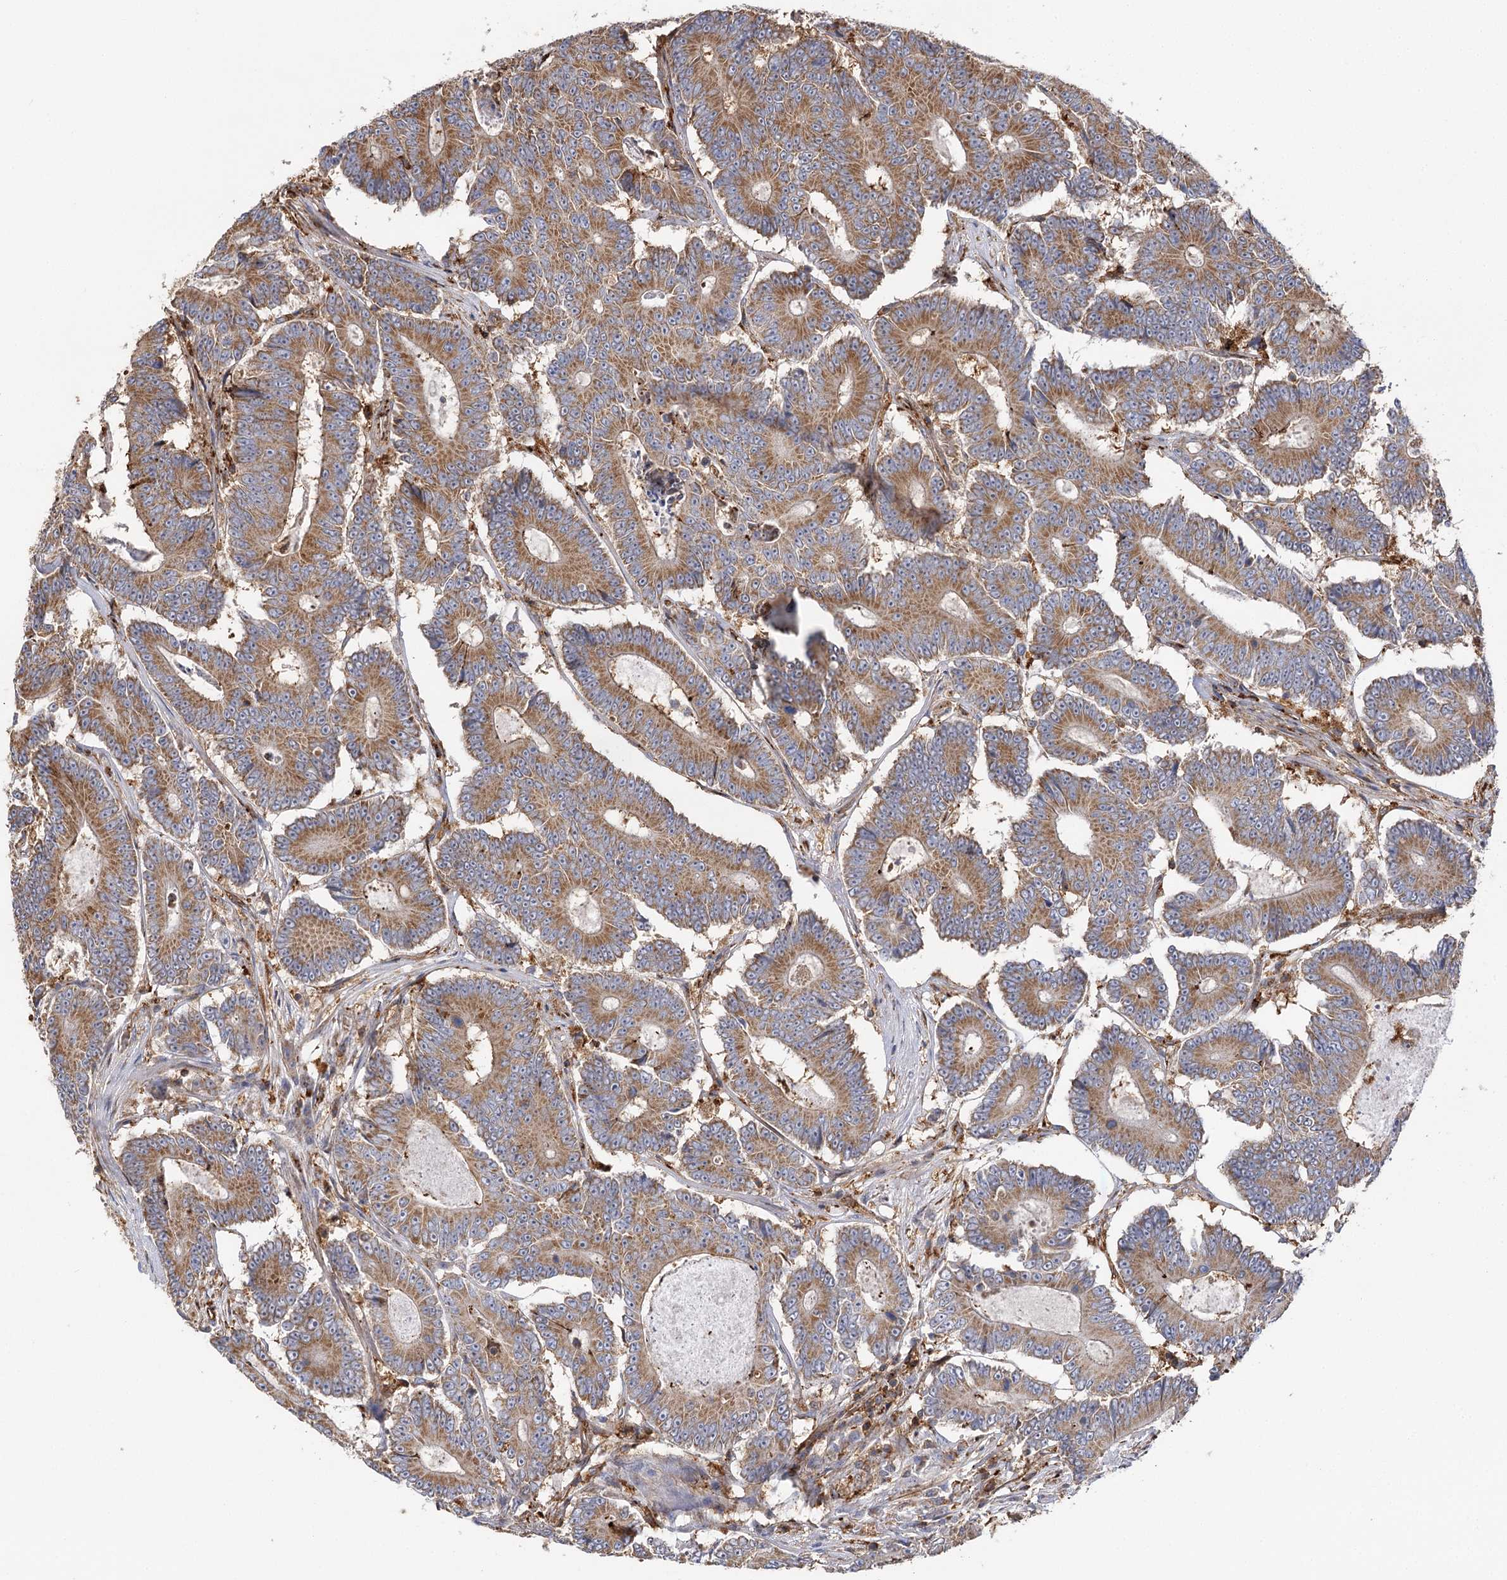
{"staining": {"intensity": "moderate", "quantity": ">75%", "location": "cytoplasmic/membranous"}, "tissue": "colorectal cancer", "cell_type": "Tumor cells", "image_type": "cancer", "snomed": [{"axis": "morphology", "description": "Adenocarcinoma, NOS"}, {"axis": "topography", "description": "Colon"}], "caption": "Immunohistochemical staining of human colorectal cancer demonstrates moderate cytoplasmic/membranous protein positivity in approximately >75% of tumor cells. Using DAB (3,3'-diaminobenzidine) (brown) and hematoxylin (blue) stains, captured at high magnification using brightfield microscopy.", "gene": "SEC24B", "patient": {"sex": "male", "age": 83}}